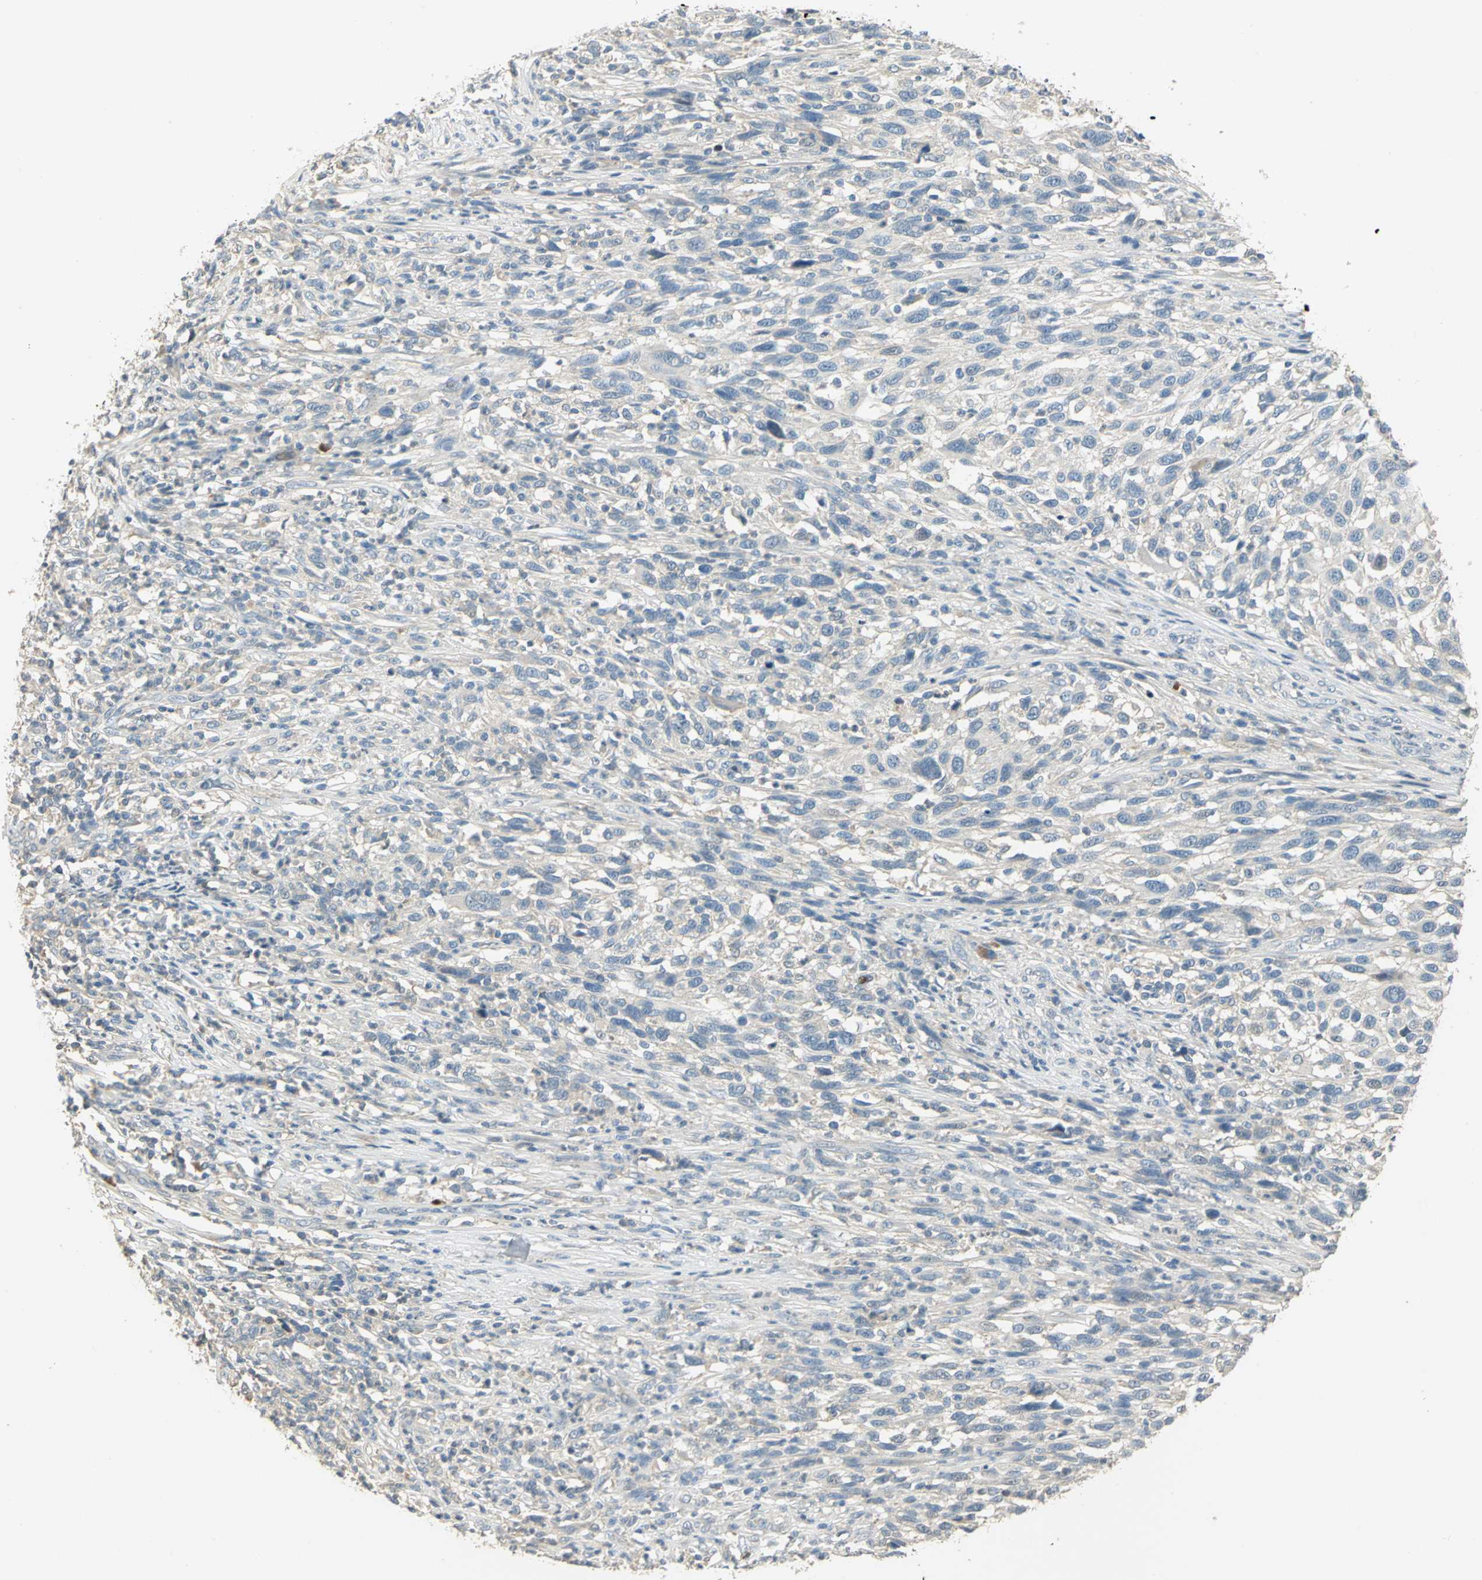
{"staining": {"intensity": "negative", "quantity": "none", "location": "none"}, "tissue": "melanoma", "cell_type": "Tumor cells", "image_type": "cancer", "snomed": [{"axis": "morphology", "description": "Malignant melanoma, Metastatic site"}, {"axis": "topography", "description": "Lymph node"}], "caption": "Immunohistochemical staining of malignant melanoma (metastatic site) reveals no significant positivity in tumor cells.", "gene": "PROC", "patient": {"sex": "male", "age": 61}}